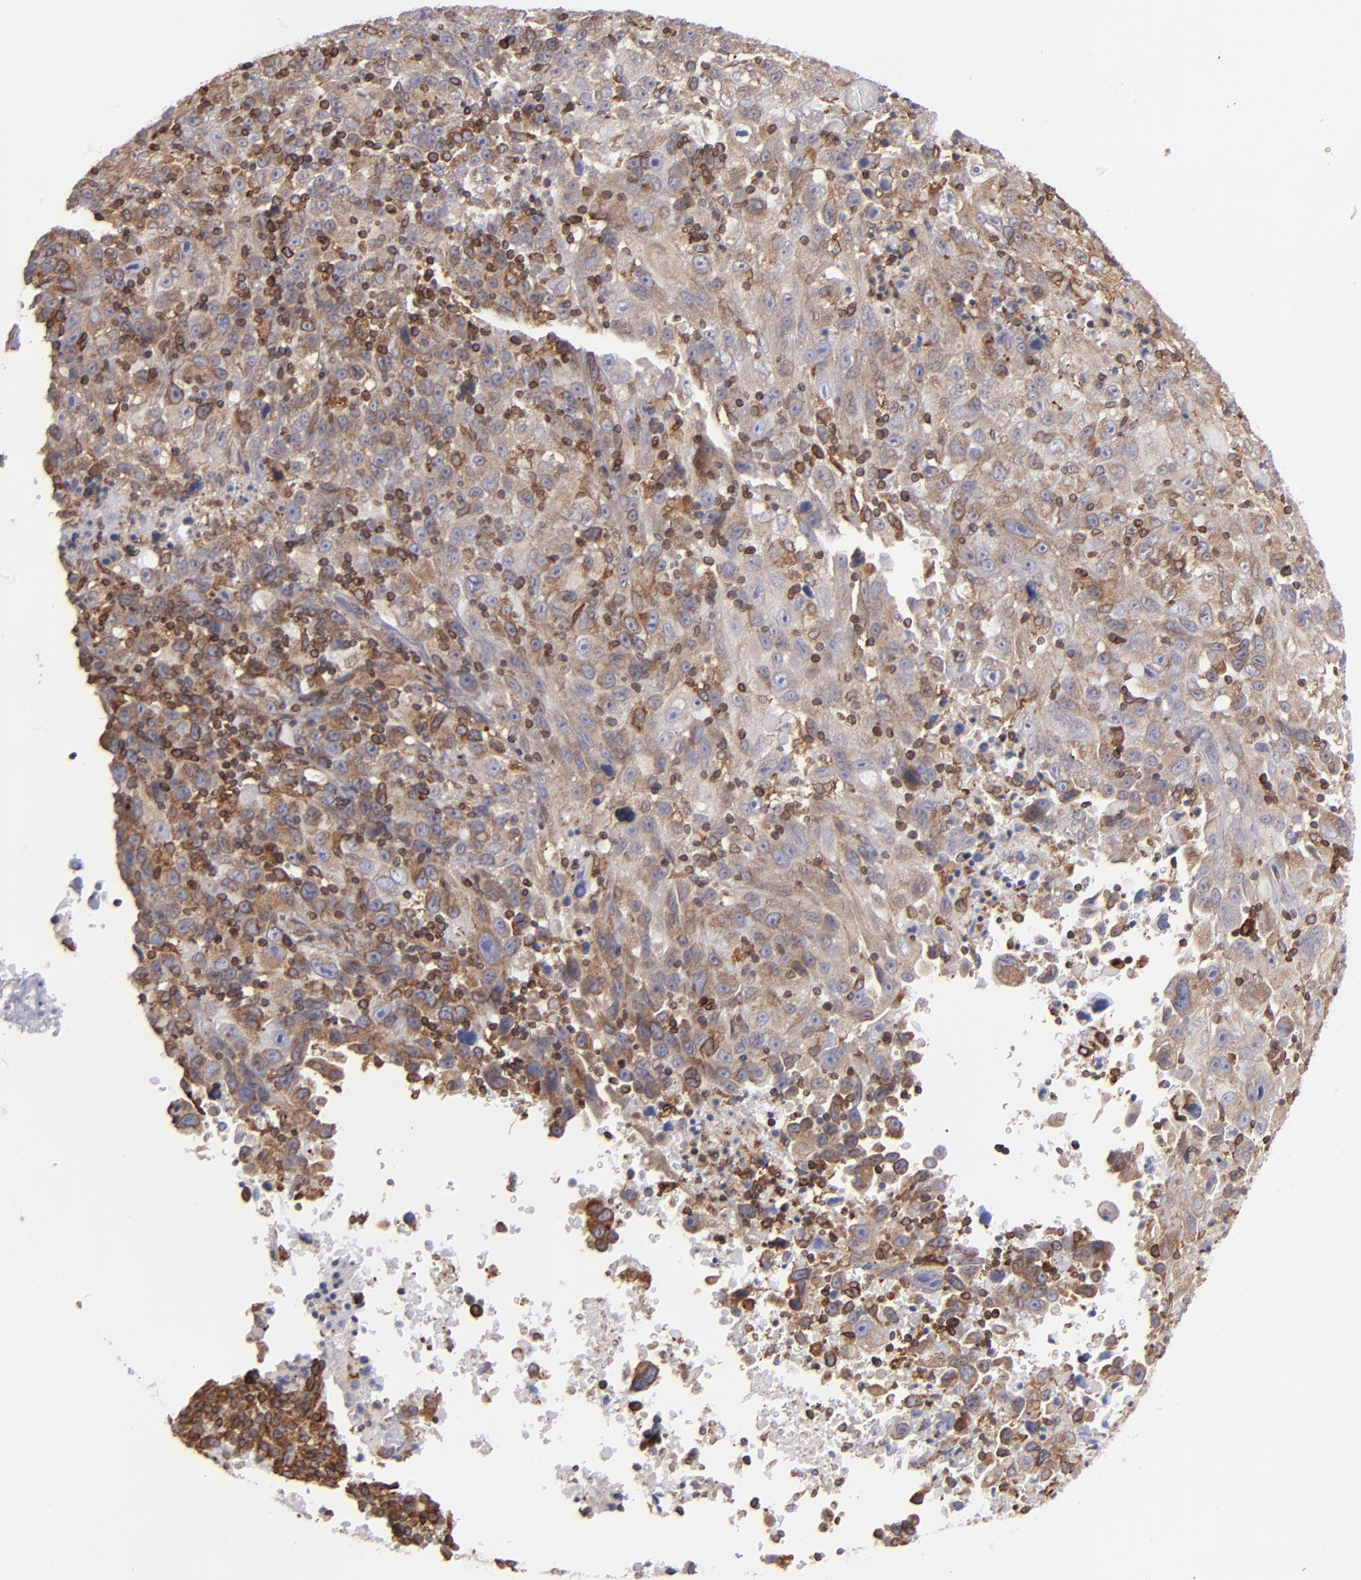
{"staining": {"intensity": "moderate", "quantity": ">75%", "location": "cytoplasmic/membranous"}, "tissue": "melanoma", "cell_type": "Tumor cells", "image_type": "cancer", "snomed": [{"axis": "morphology", "description": "Malignant melanoma, Metastatic site"}, {"axis": "topography", "description": "Cerebral cortex"}], "caption": "Malignant melanoma (metastatic site) stained with immunohistochemistry reveals moderate cytoplasmic/membranous staining in about >75% of tumor cells.", "gene": "TMX1", "patient": {"sex": "female", "age": 52}}